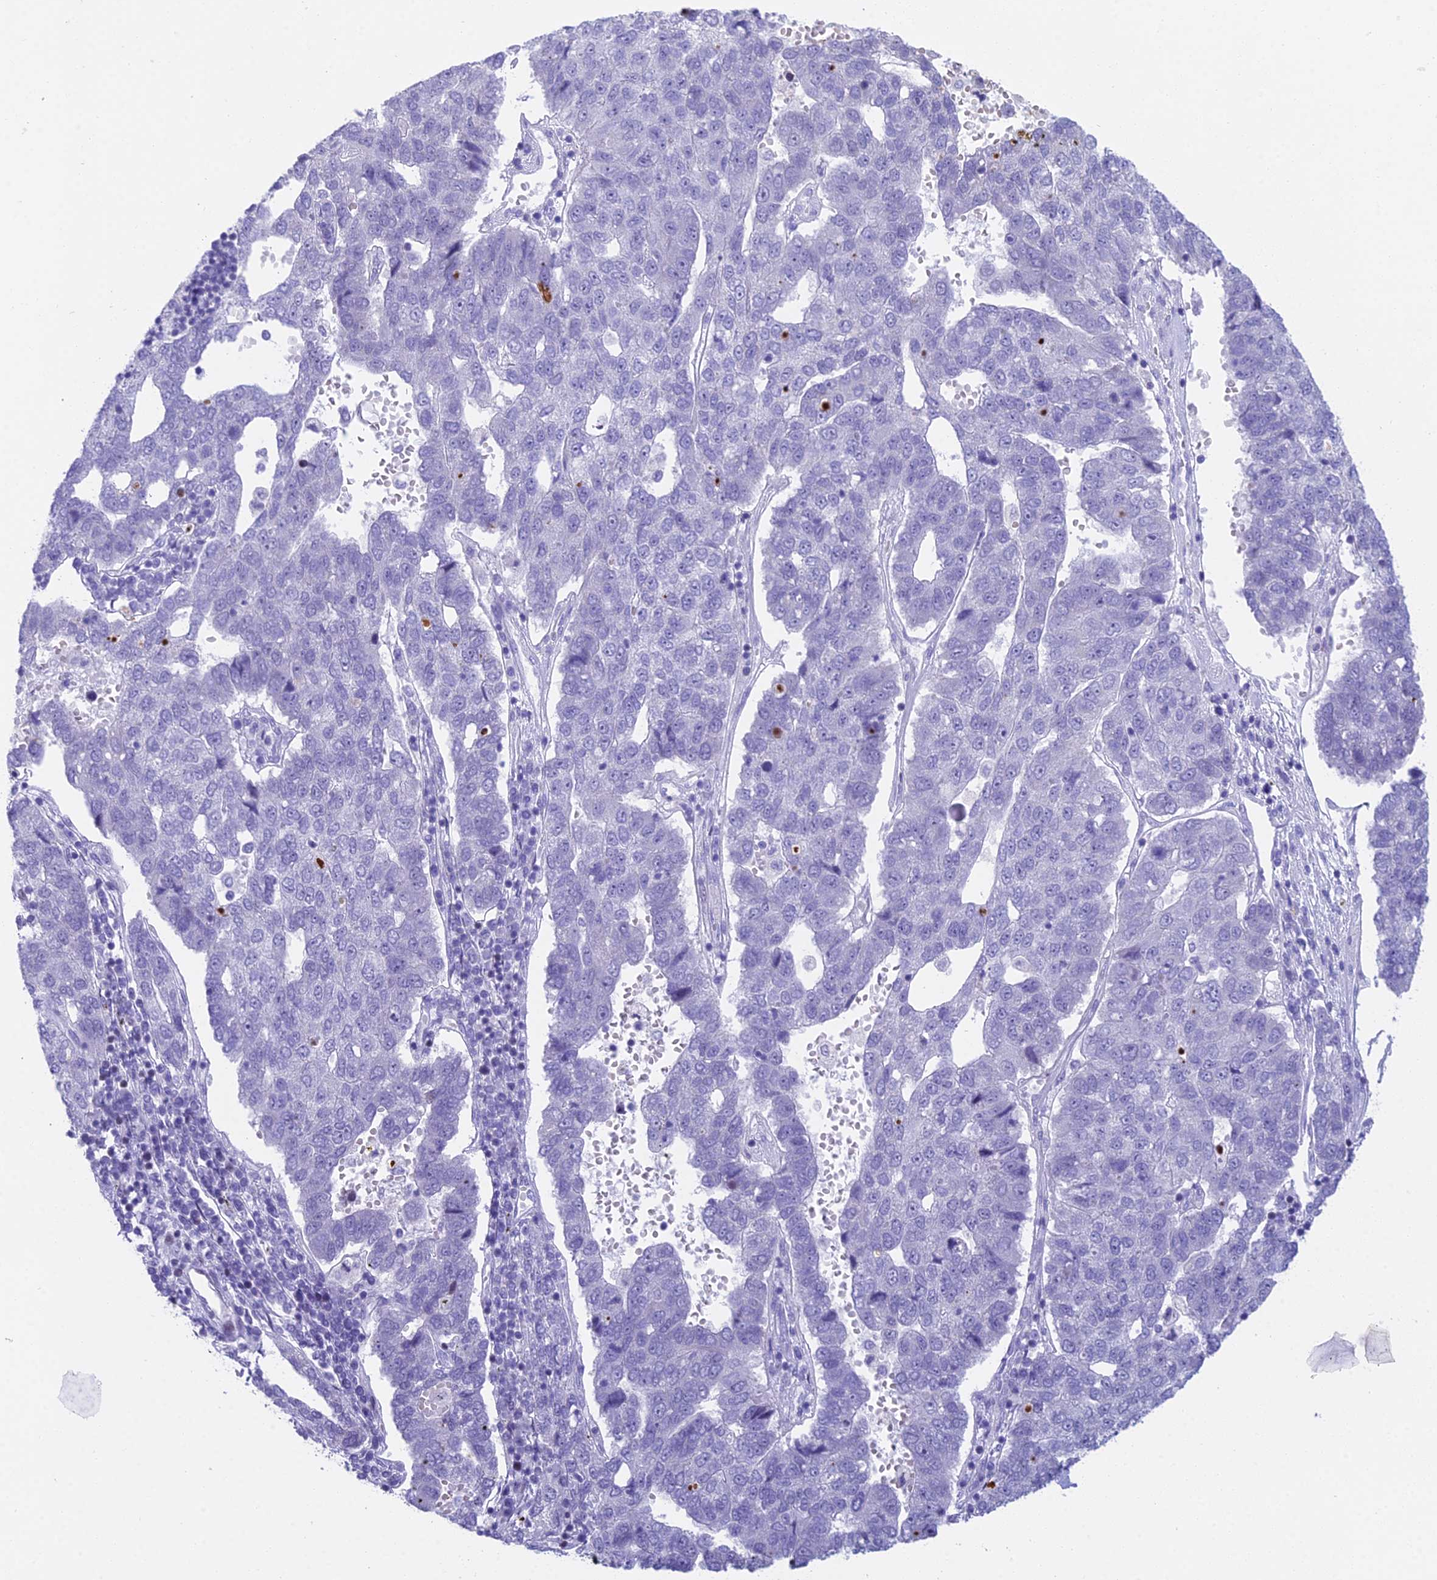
{"staining": {"intensity": "negative", "quantity": "none", "location": "none"}, "tissue": "pancreatic cancer", "cell_type": "Tumor cells", "image_type": "cancer", "snomed": [{"axis": "morphology", "description": "Adenocarcinoma, NOS"}, {"axis": "topography", "description": "Pancreas"}], "caption": "Tumor cells are negative for brown protein staining in pancreatic cancer (adenocarcinoma).", "gene": "CC2D2A", "patient": {"sex": "female", "age": 61}}